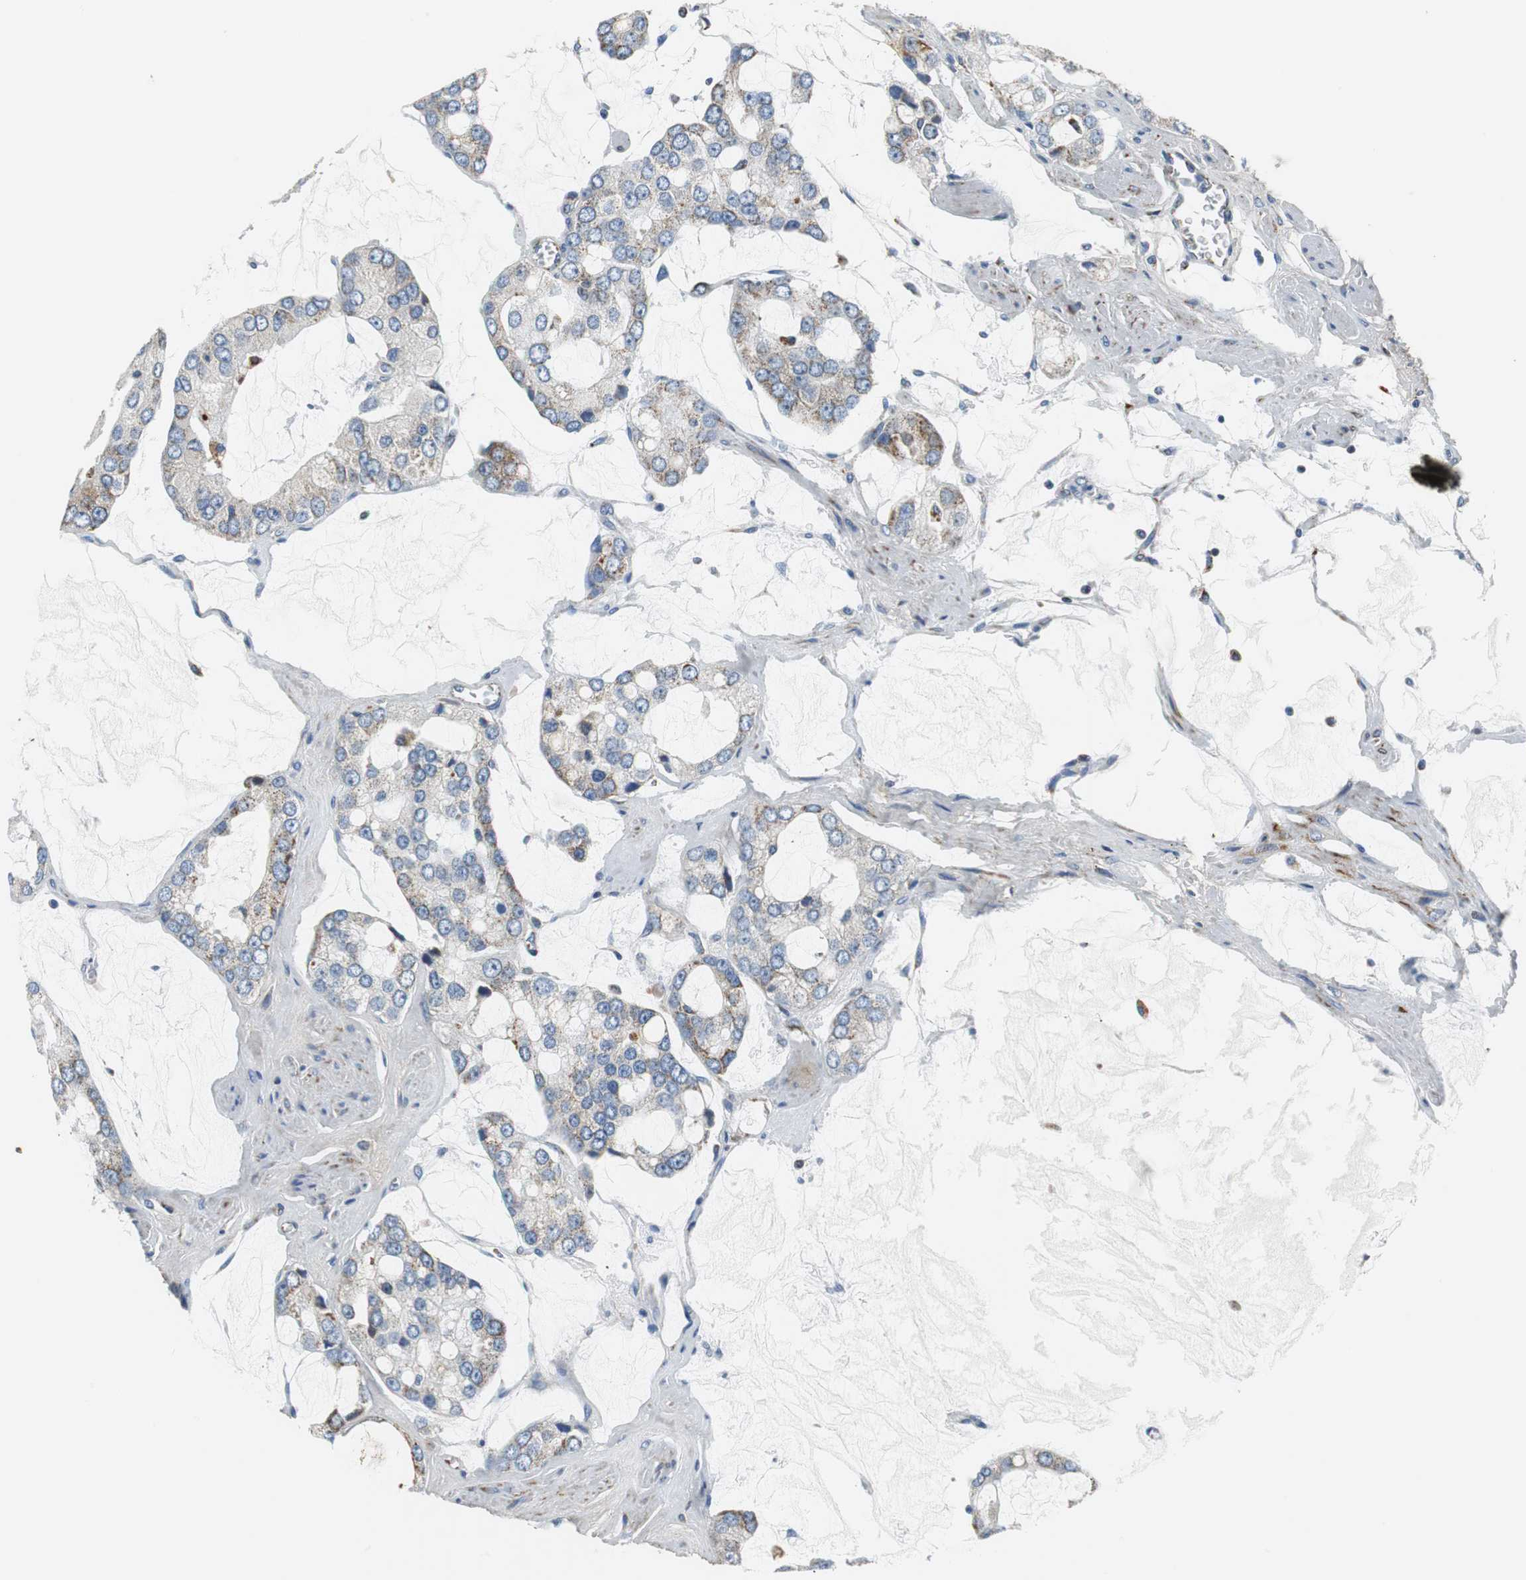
{"staining": {"intensity": "moderate", "quantity": "<25%", "location": "cytoplasmic/membranous"}, "tissue": "prostate cancer", "cell_type": "Tumor cells", "image_type": "cancer", "snomed": [{"axis": "morphology", "description": "Adenocarcinoma, High grade"}, {"axis": "topography", "description": "Prostate"}], "caption": "Tumor cells reveal moderate cytoplasmic/membranous staining in approximately <25% of cells in prostate cancer. The protein is stained brown, and the nuclei are stained in blue (DAB IHC with brightfield microscopy, high magnification).", "gene": "C1QTNF7", "patient": {"sex": "male", "age": 67}}